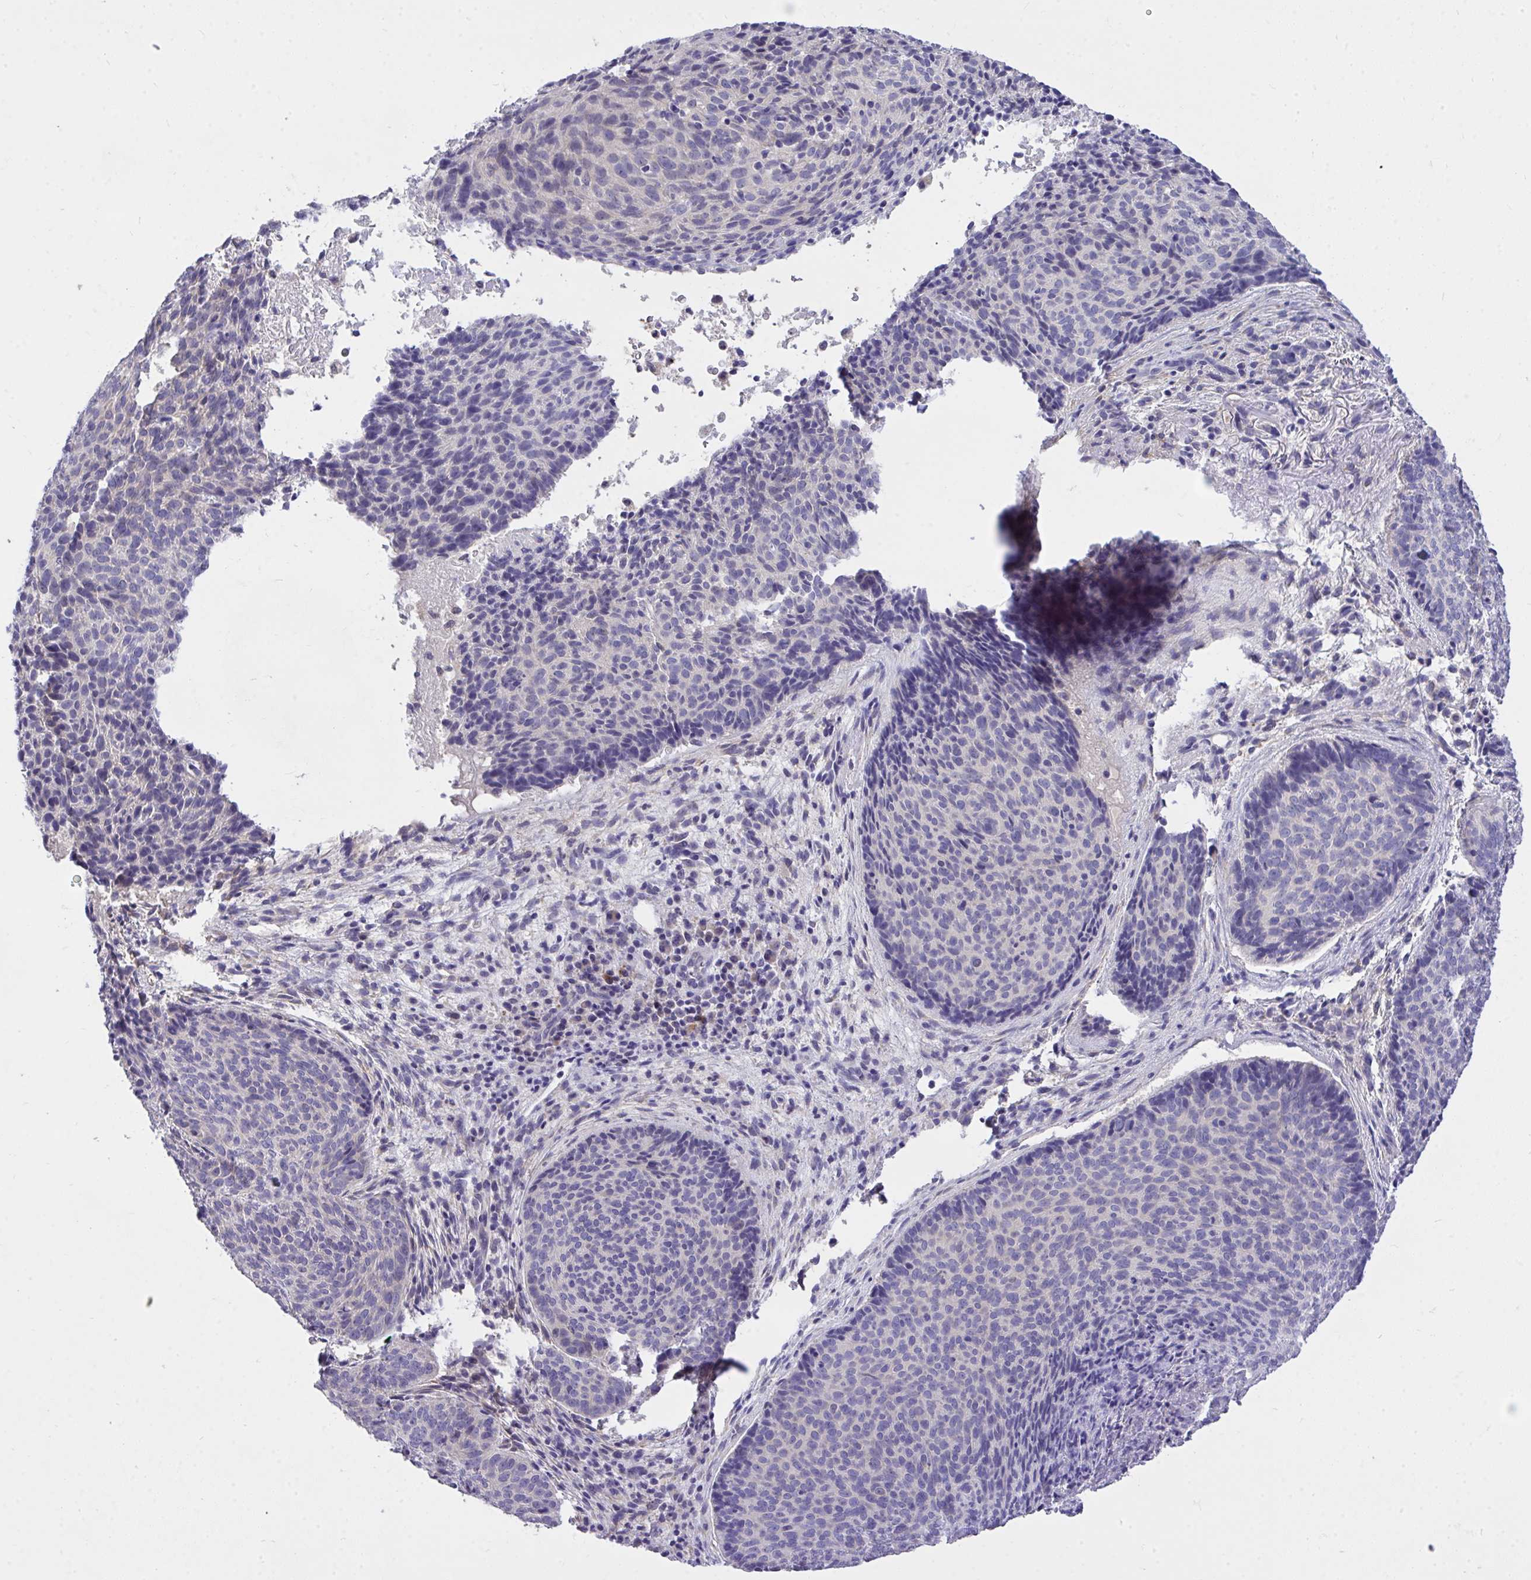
{"staining": {"intensity": "negative", "quantity": "none", "location": "none"}, "tissue": "skin cancer", "cell_type": "Tumor cells", "image_type": "cancer", "snomed": [{"axis": "morphology", "description": "Basal cell carcinoma"}, {"axis": "topography", "description": "Skin"}, {"axis": "topography", "description": "Skin of head"}], "caption": "DAB (3,3'-diaminobenzidine) immunohistochemical staining of basal cell carcinoma (skin) demonstrates no significant positivity in tumor cells.", "gene": "MPC2", "patient": {"sex": "female", "age": 92}}